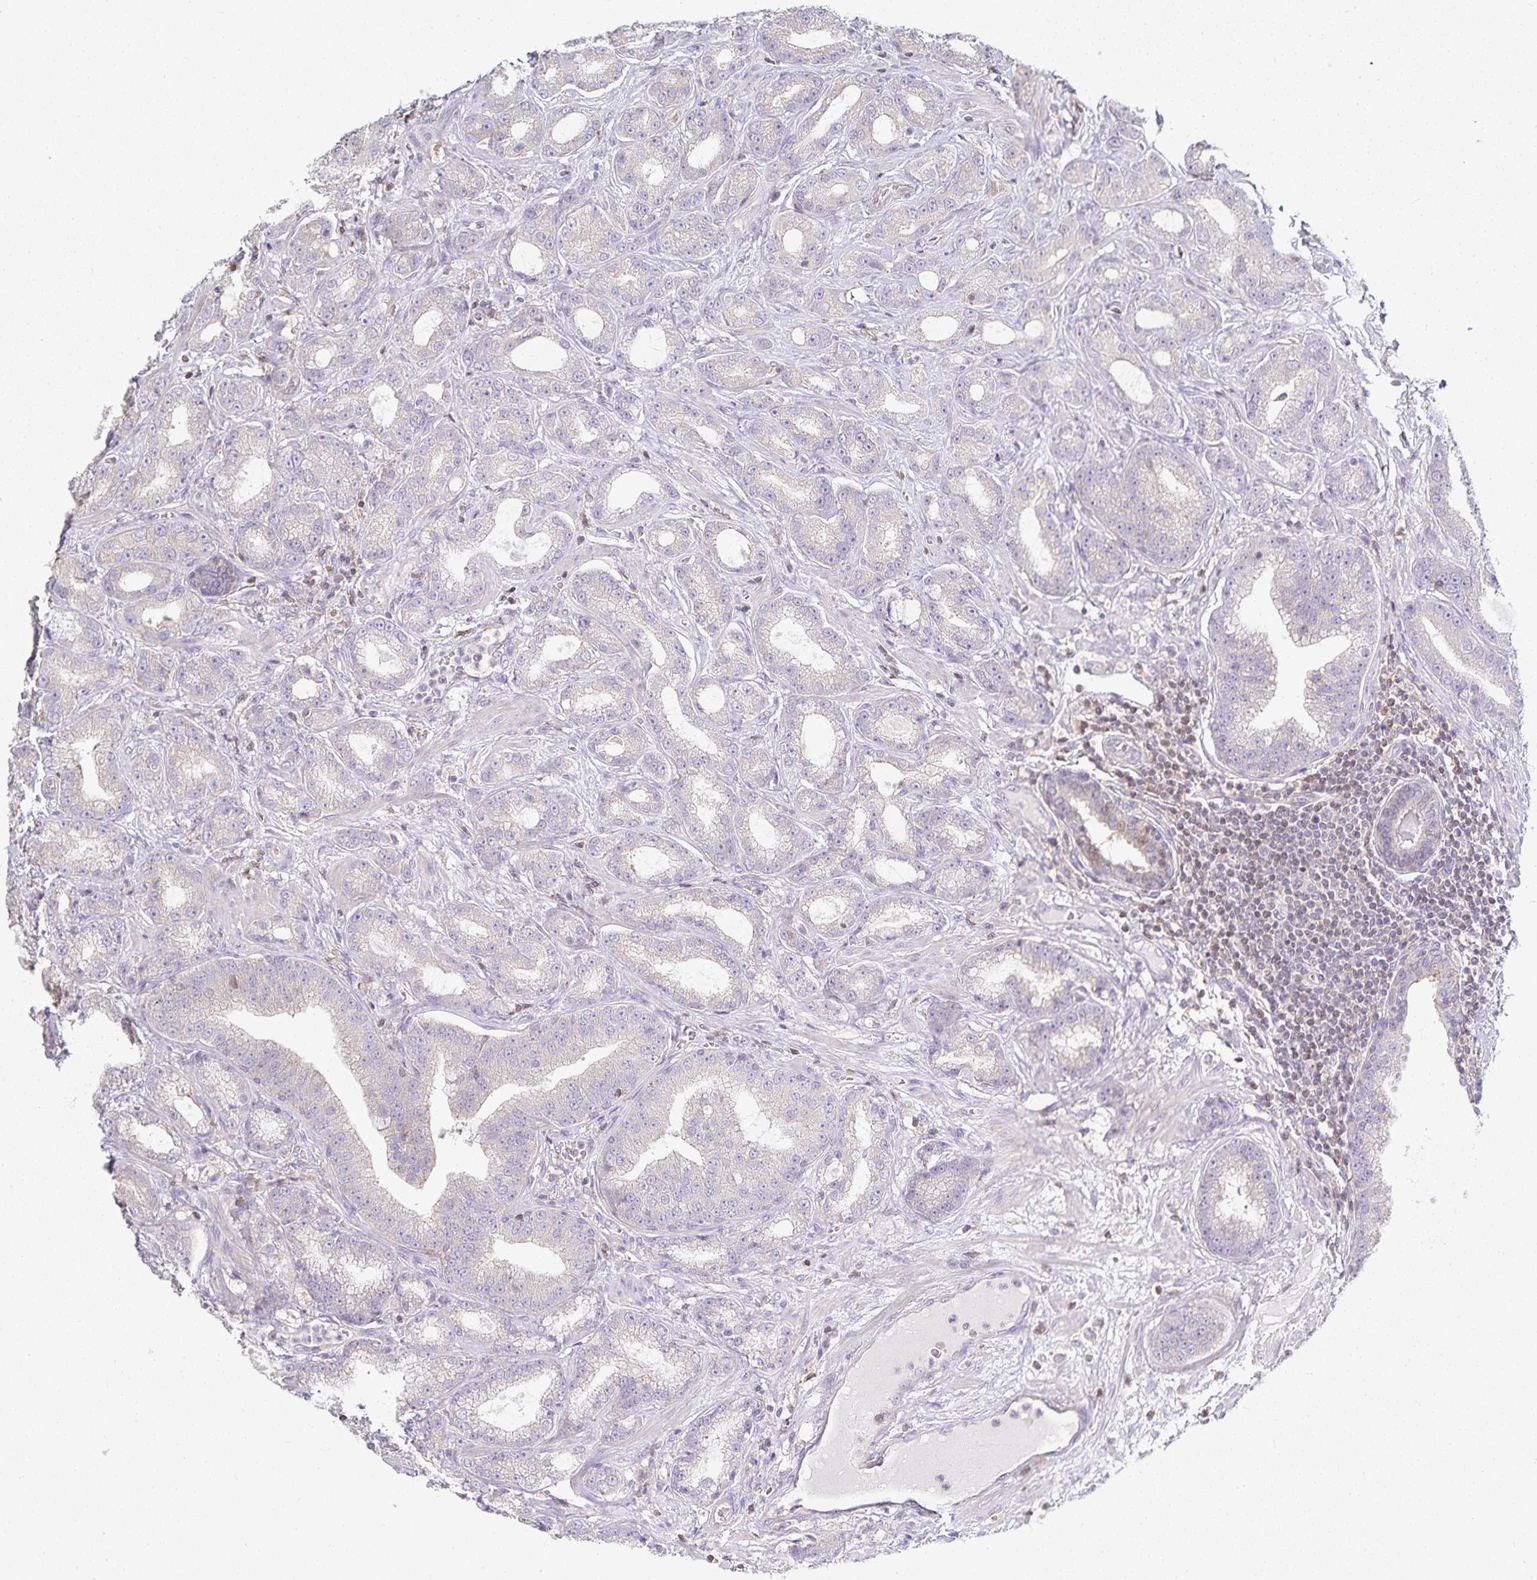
{"staining": {"intensity": "negative", "quantity": "none", "location": "none"}, "tissue": "prostate cancer", "cell_type": "Tumor cells", "image_type": "cancer", "snomed": [{"axis": "morphology", "description": "Adenocarcinoma, High grade"}, {"axis": "topography", "description": "Prostate"}], "caption": "High power microscopy histopathology image of an immunohistochemistry micrograph of prostate cancer (adenocarcinoma (high-grade)), revealing no significant expression in tumor cells.", "gene": "GATA3", "patient": {"sex": "male", "age": 65}}